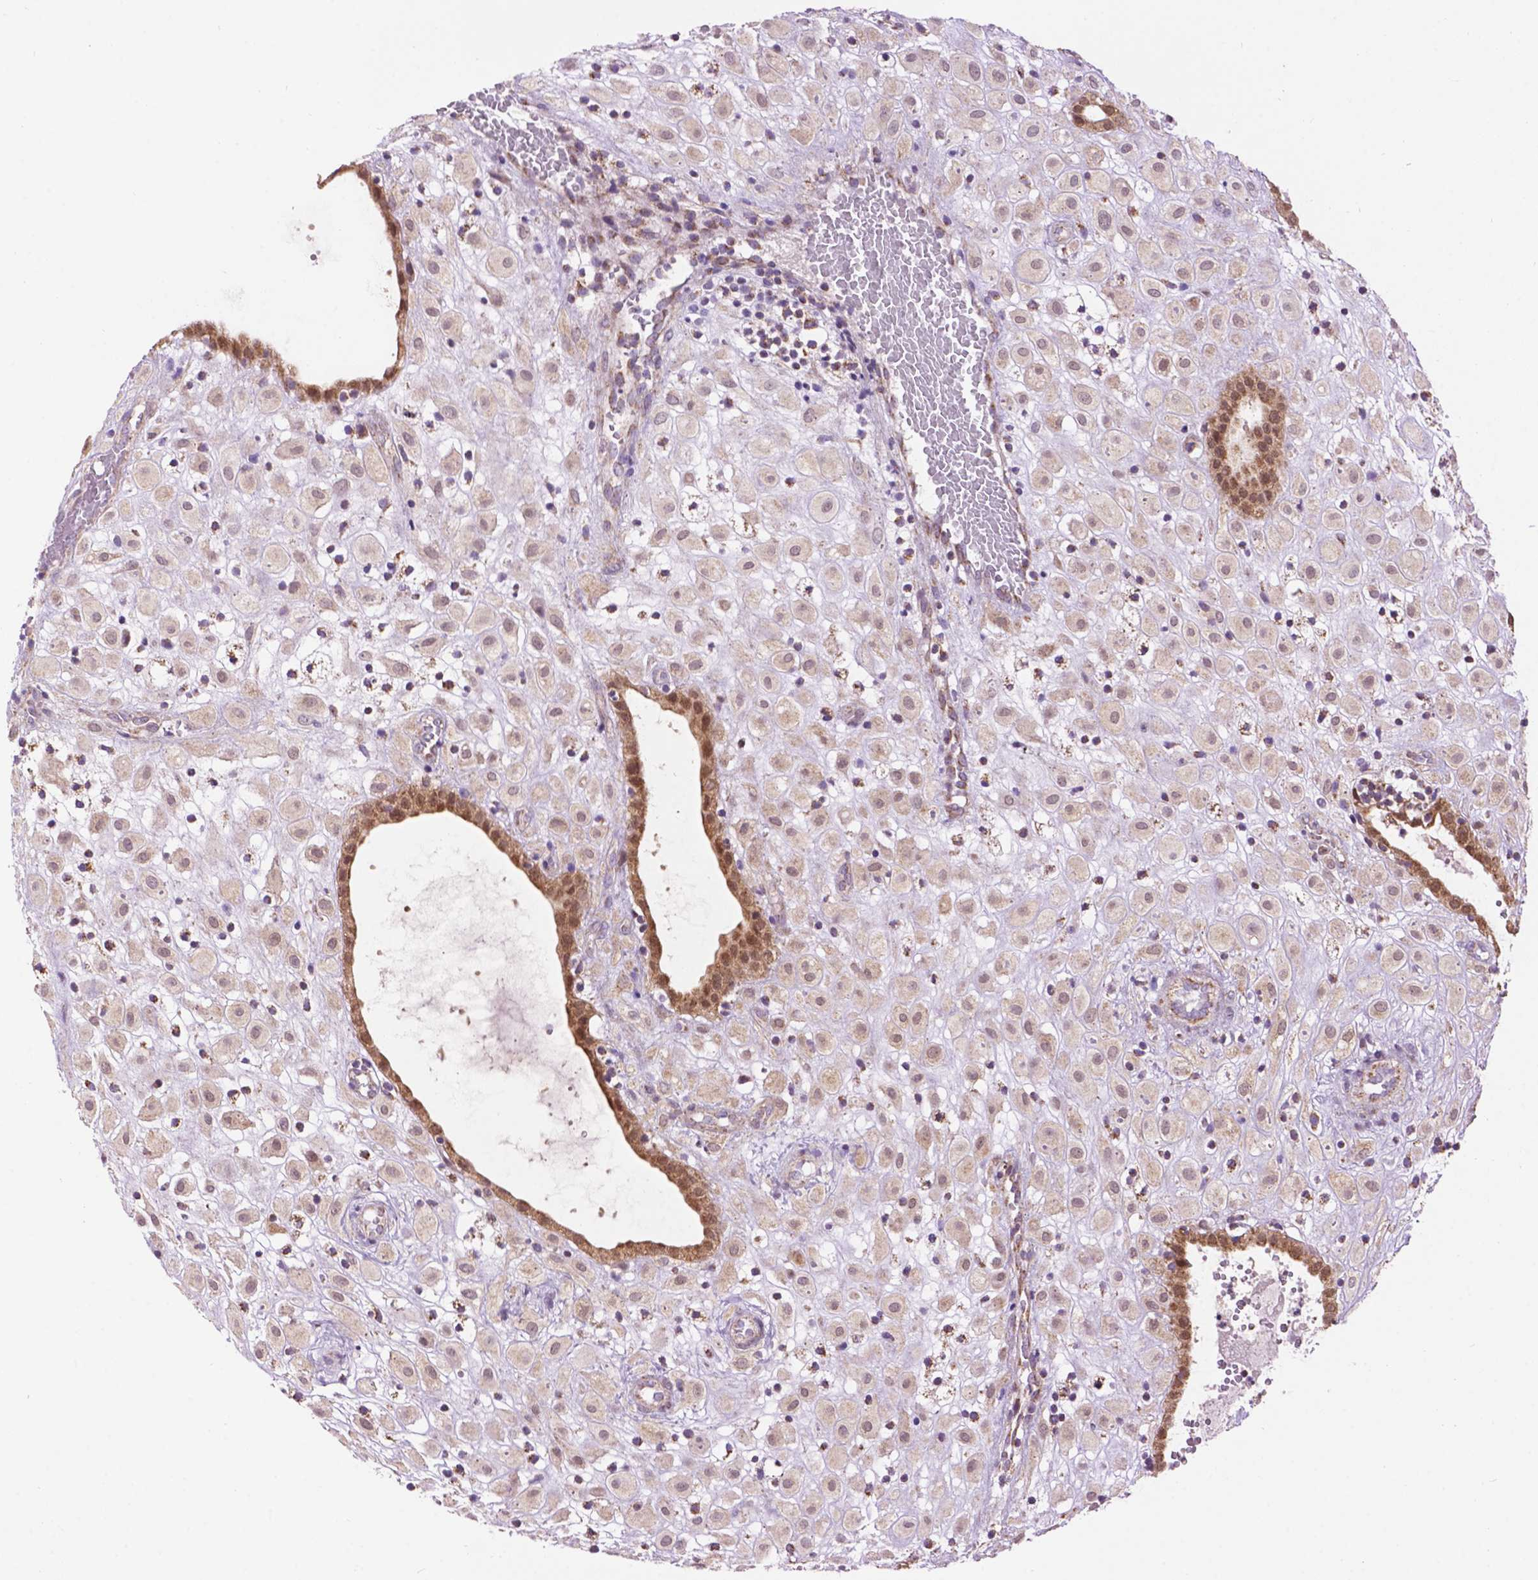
{"staining": {"intensity": "weak", "quantity": "25%-75%", "location": "cytoplasmic/membranous,nuclear"}, "tissue": "placenta", "cell_type": "Decidual cells", "image_type": "normal", "snomed": [{"axis": "morphology", "description": "Normal tissue, NOS"}, {"axis": "topography", "description": "Placenta"}], "caption": "Immunohistochemistry (IHC) image of unremarkable placenta: human placenta stained using immunohistochemistry (IHC) demonstrates low levels of weak protein expression localized specifically in the cytoplasmic/membranous,nuclear of decidual cells, appearing as a cytoplasmic/membranous,nuclear brown color.", "gene": "PYCR3", "patient": {"sex": "female", "age": 24}}